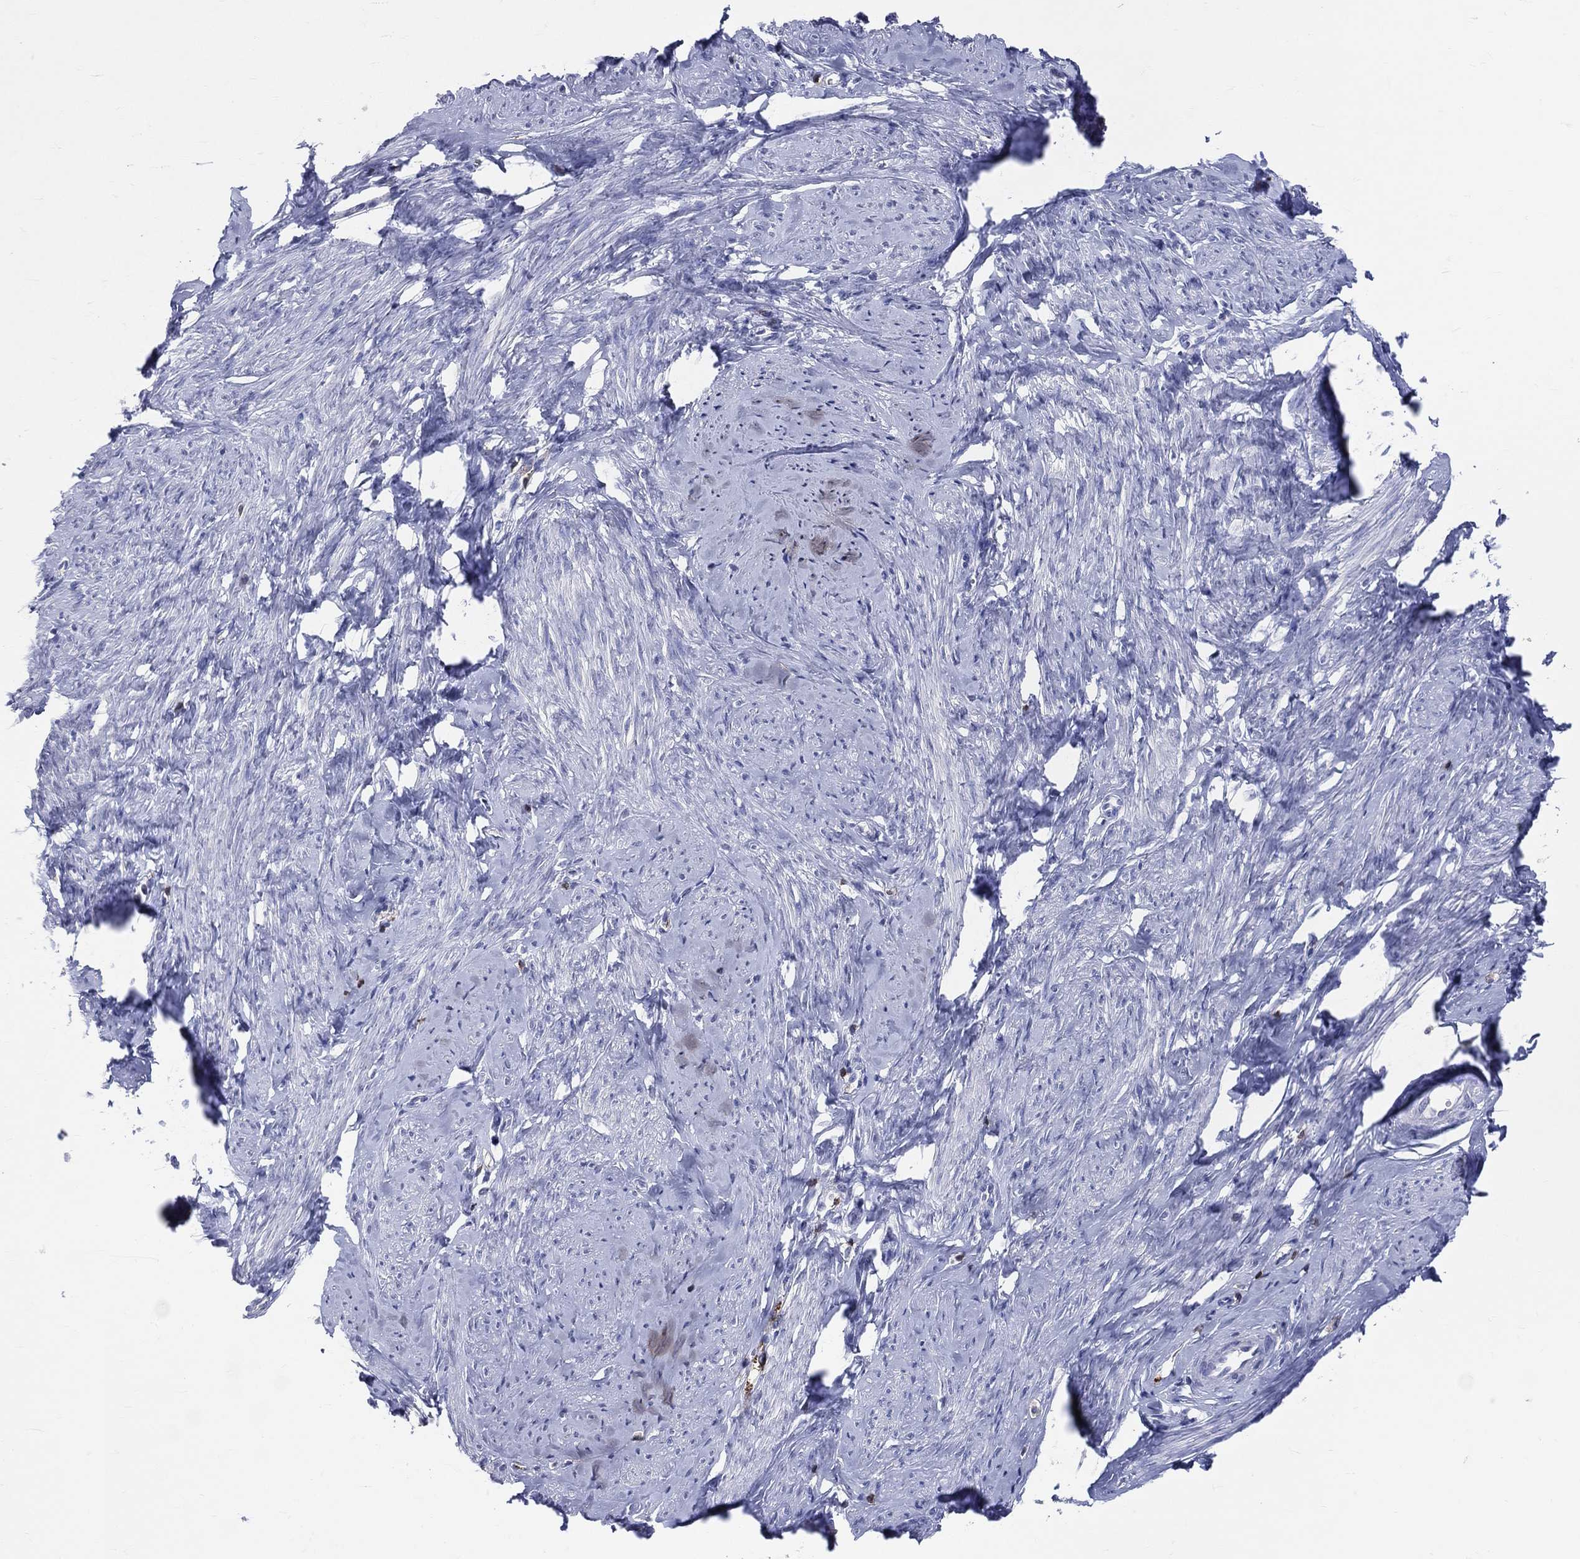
{"staining": {"intensity": "negative", "quantity": "none", "location": "none"}, "tissue": "smooth muscle", "cell_type": "Smooth muscle cells", "image_type": "normal", "snomed": [{"axis": "morphology", "description": "Normal tissue, NOS"}, {"axis": "topography", "description": "Smooth muscle"}], "caption": "Immunohistochemistry of normal smooth muscle demonstrates no staining in smooth muscle cells. The staining is performed using DAB (3,3'-diaminobenzidine) brown chromogen with nuclei counter-stained in using hematoxylin.", "gene": "LAT", "patient": {"sex": "female", "age": 48}}